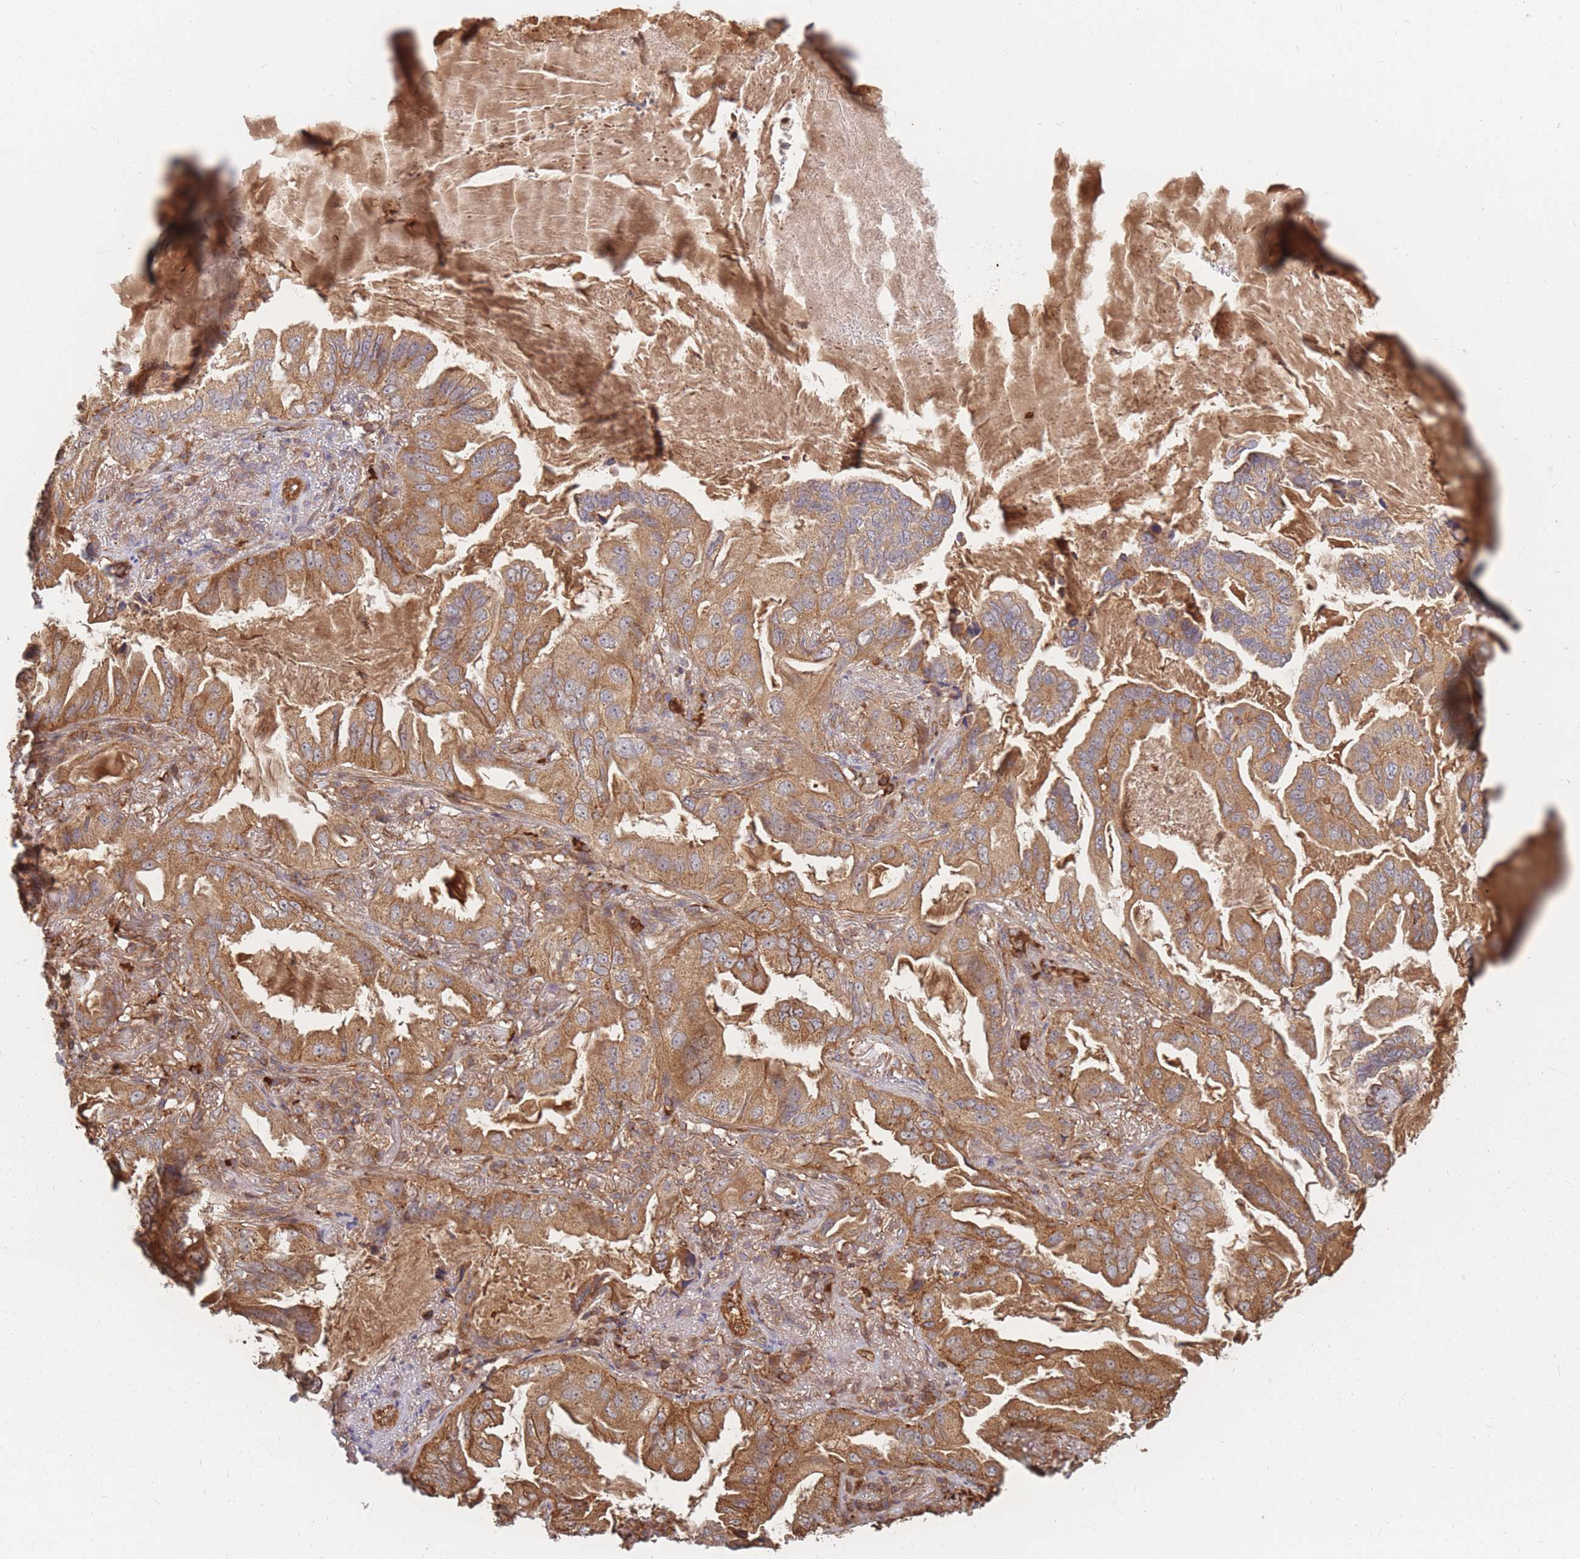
{"staining": {"intensity": "moderate", "quantity": ">75%", "location": "cytoplasmic/membranous"}, "tissue": "lung cancer", "cell_type": "Tumor cells", "image_type": "cancer", "snomed": [{"axis": "morphology", "description": "Adenocarcinoma, NOS"}, {"axis": "topography", "description": "Lung"}], "caption": "Human adenocarcinoma (lung) stained for a protein (brown) shows moderate cytoplasmic/membranous positive positivity in about >75% of tumor cells.", "gene": "RASSF2", "patient": {"sex": "female", "age": 69}}